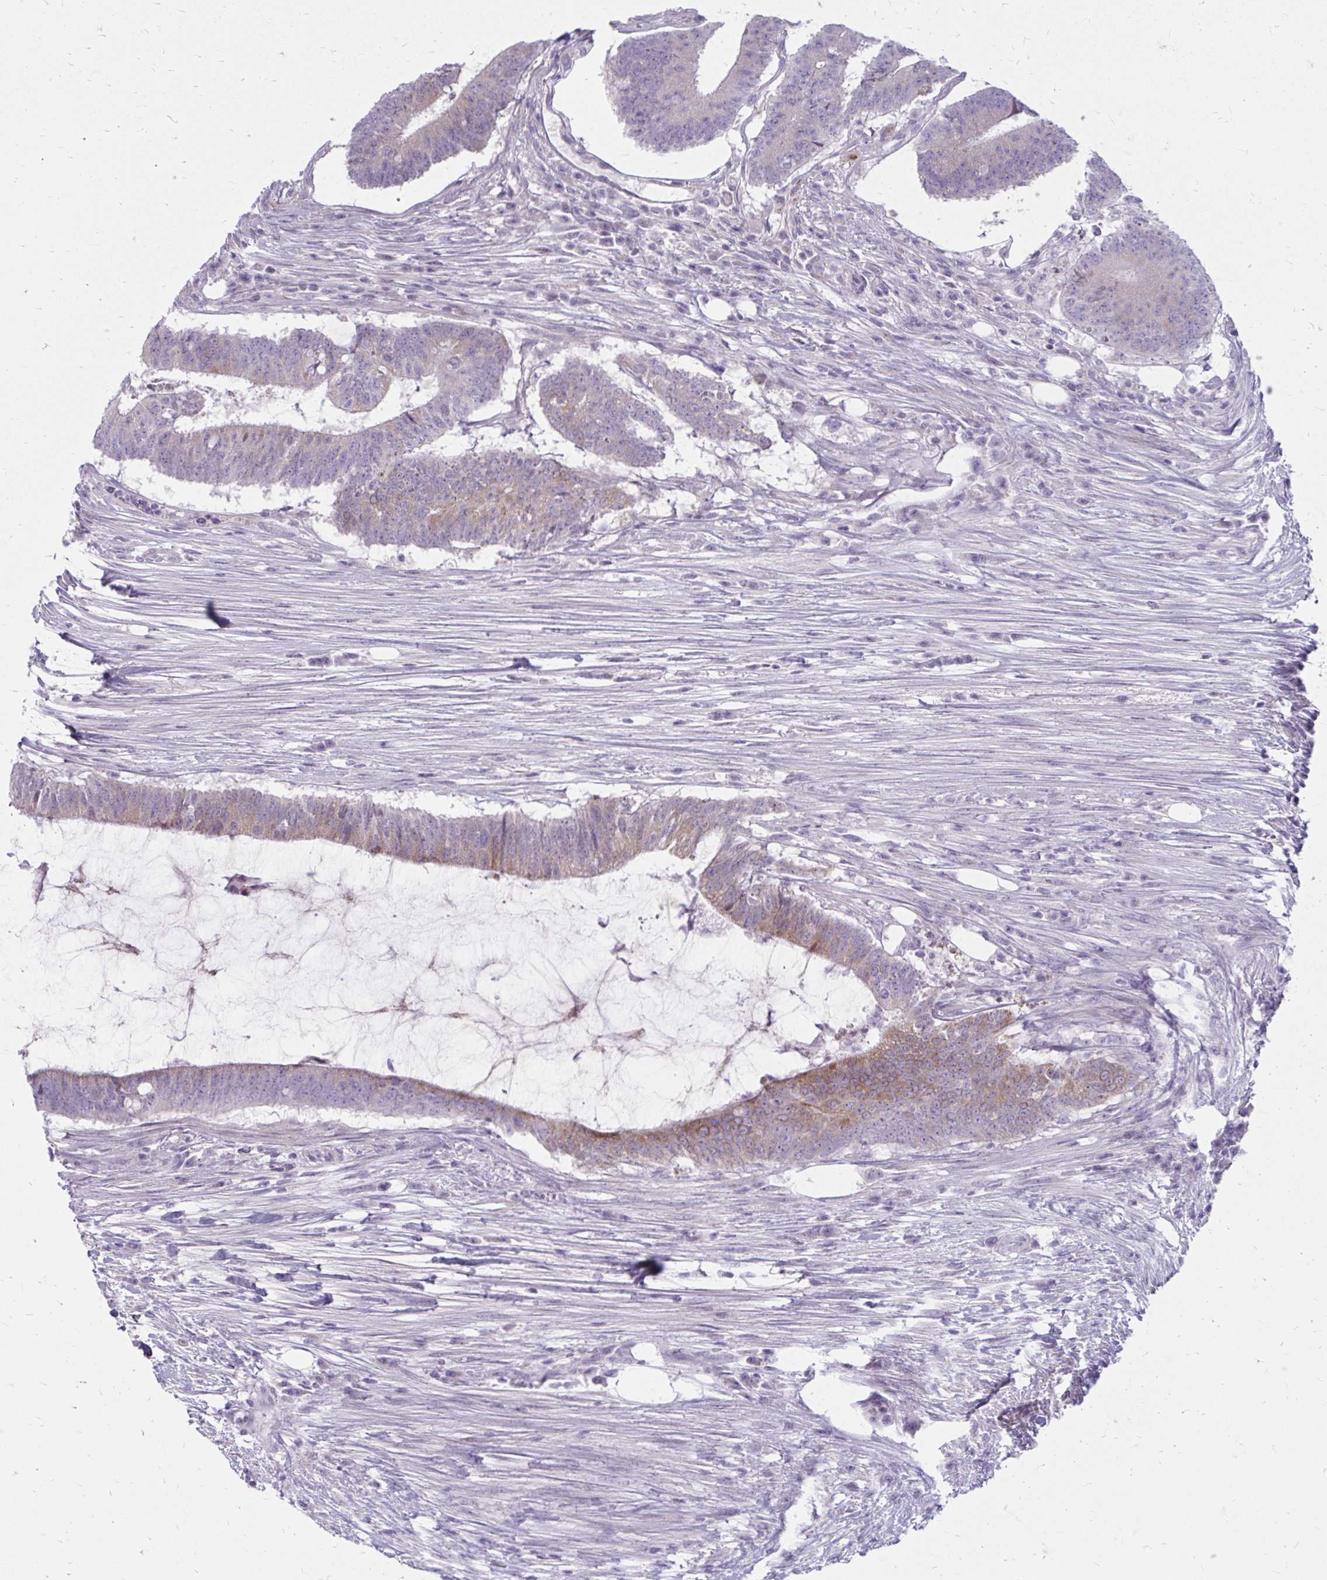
{"staining": {"intensity": "moderate", "quantity": "25%-75%", "location": "cytoplasmic/membranous"}, "tissue": "colorectal cancer", "cell_type": "Tumor cells", "image_type": "cancer", "snomed": [{"axis": "morphology", "description": "Adenocarcinoma, NOS"}, {"axis": "topography", "description": "Colon"}], "caption": "Moderate cytoplasmic/membranous staining is seen in about 25%-75% of tumor cells in colorectal adenocarcinoma.", "gene": "MSMO1", "patient": {"sex": "female", "age": 43}}